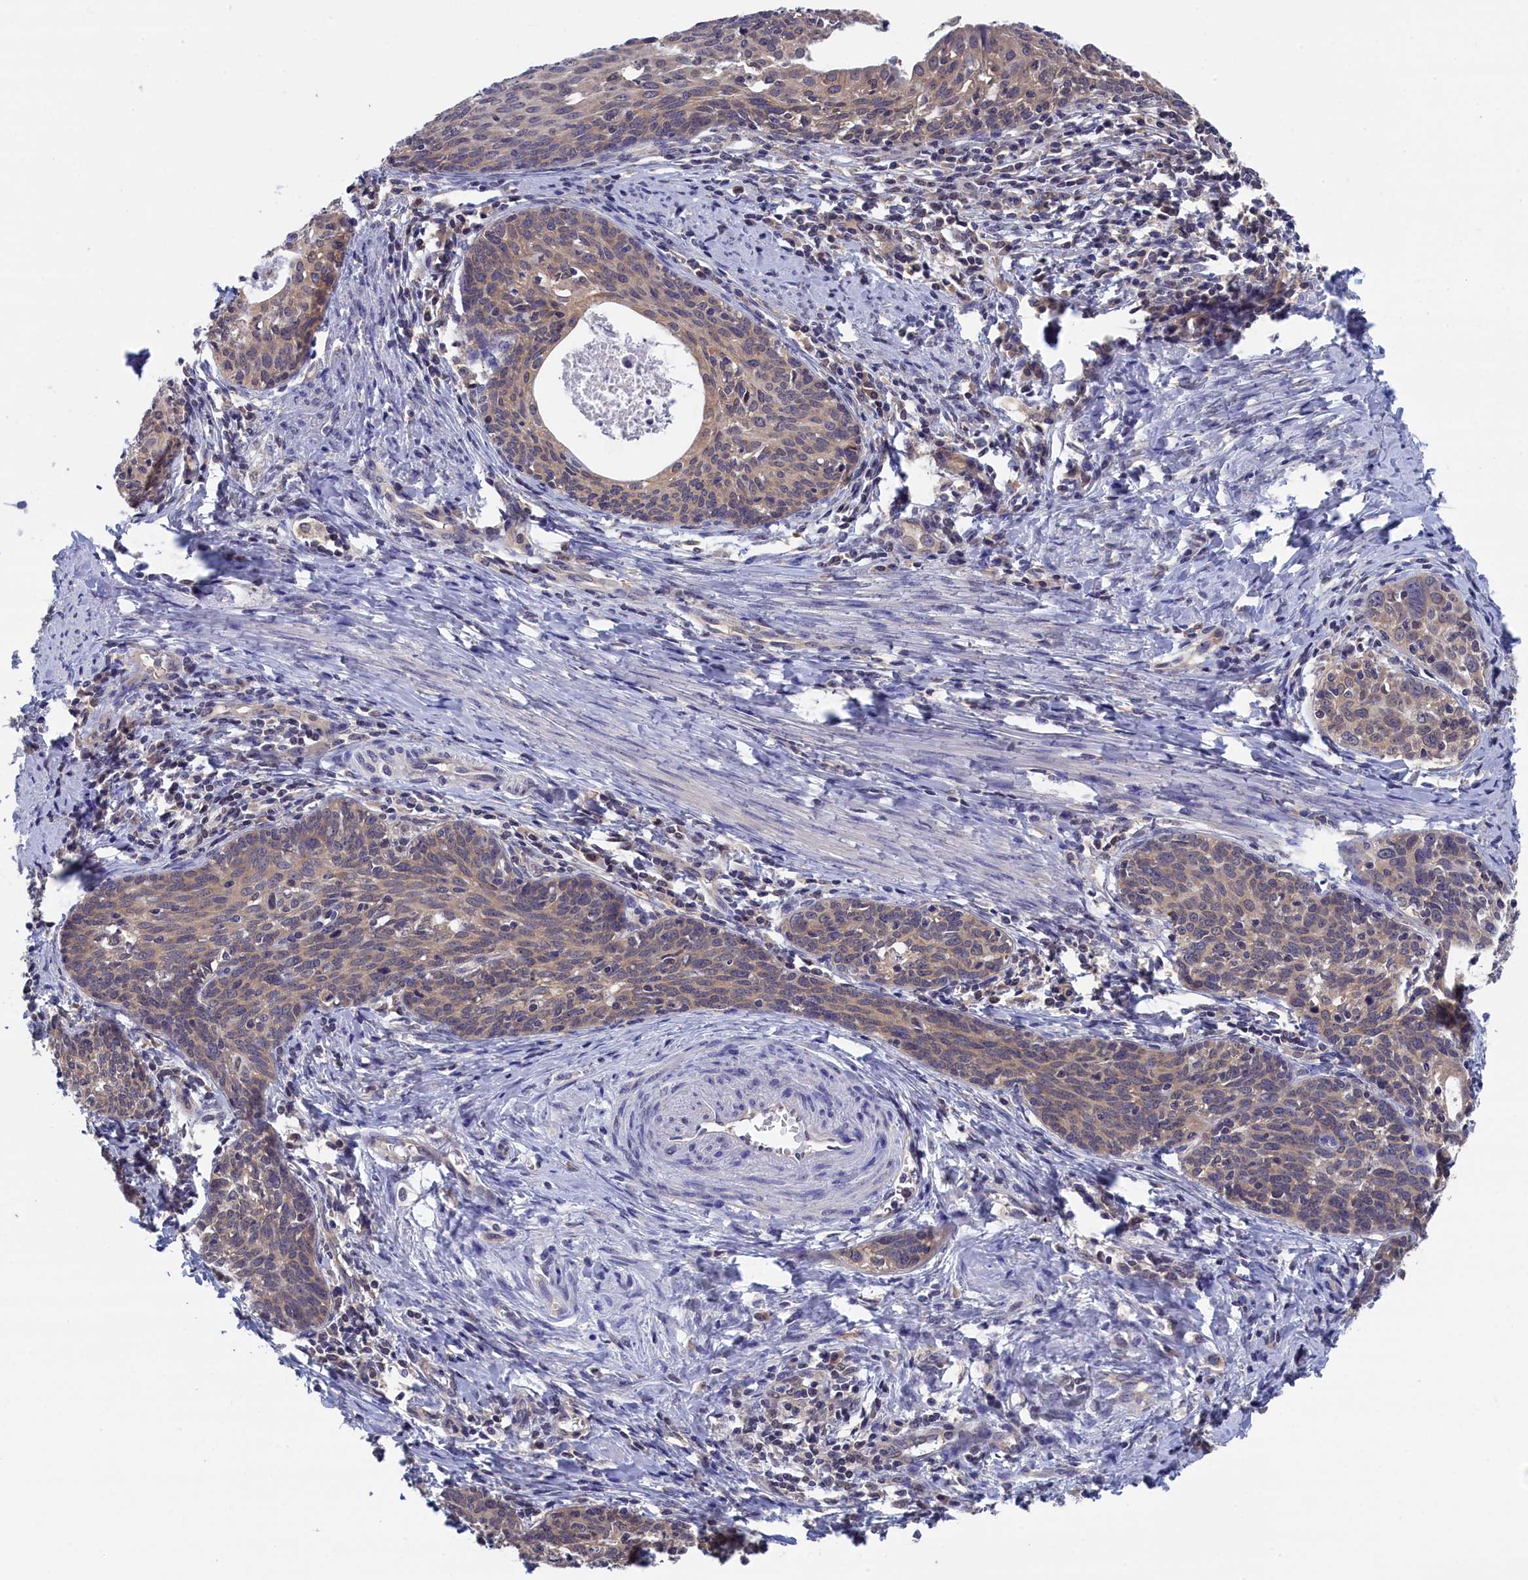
{"staining": {"intensity": "weak", "quantity": ">75%", "location": "cytoplasmic/membranous"}, "tissue": "cervical cancer", "cell_type": "Tumor cells", "image_type": "cancer", "snomed": [{"axis": "morphology", "description": "Squamous cell carcinoma, NOS"}, {"axis": "topography", "description": "Cervix"}], "caption": "A photomicrograph showing weak cytoplasmic/membranous expression in approximately >75% of tumor cells in cervical cancer, as visualized by brown immunohistochemical staining.", "gene": "PGP", "patient": {"sex": "female", "age": 52}}